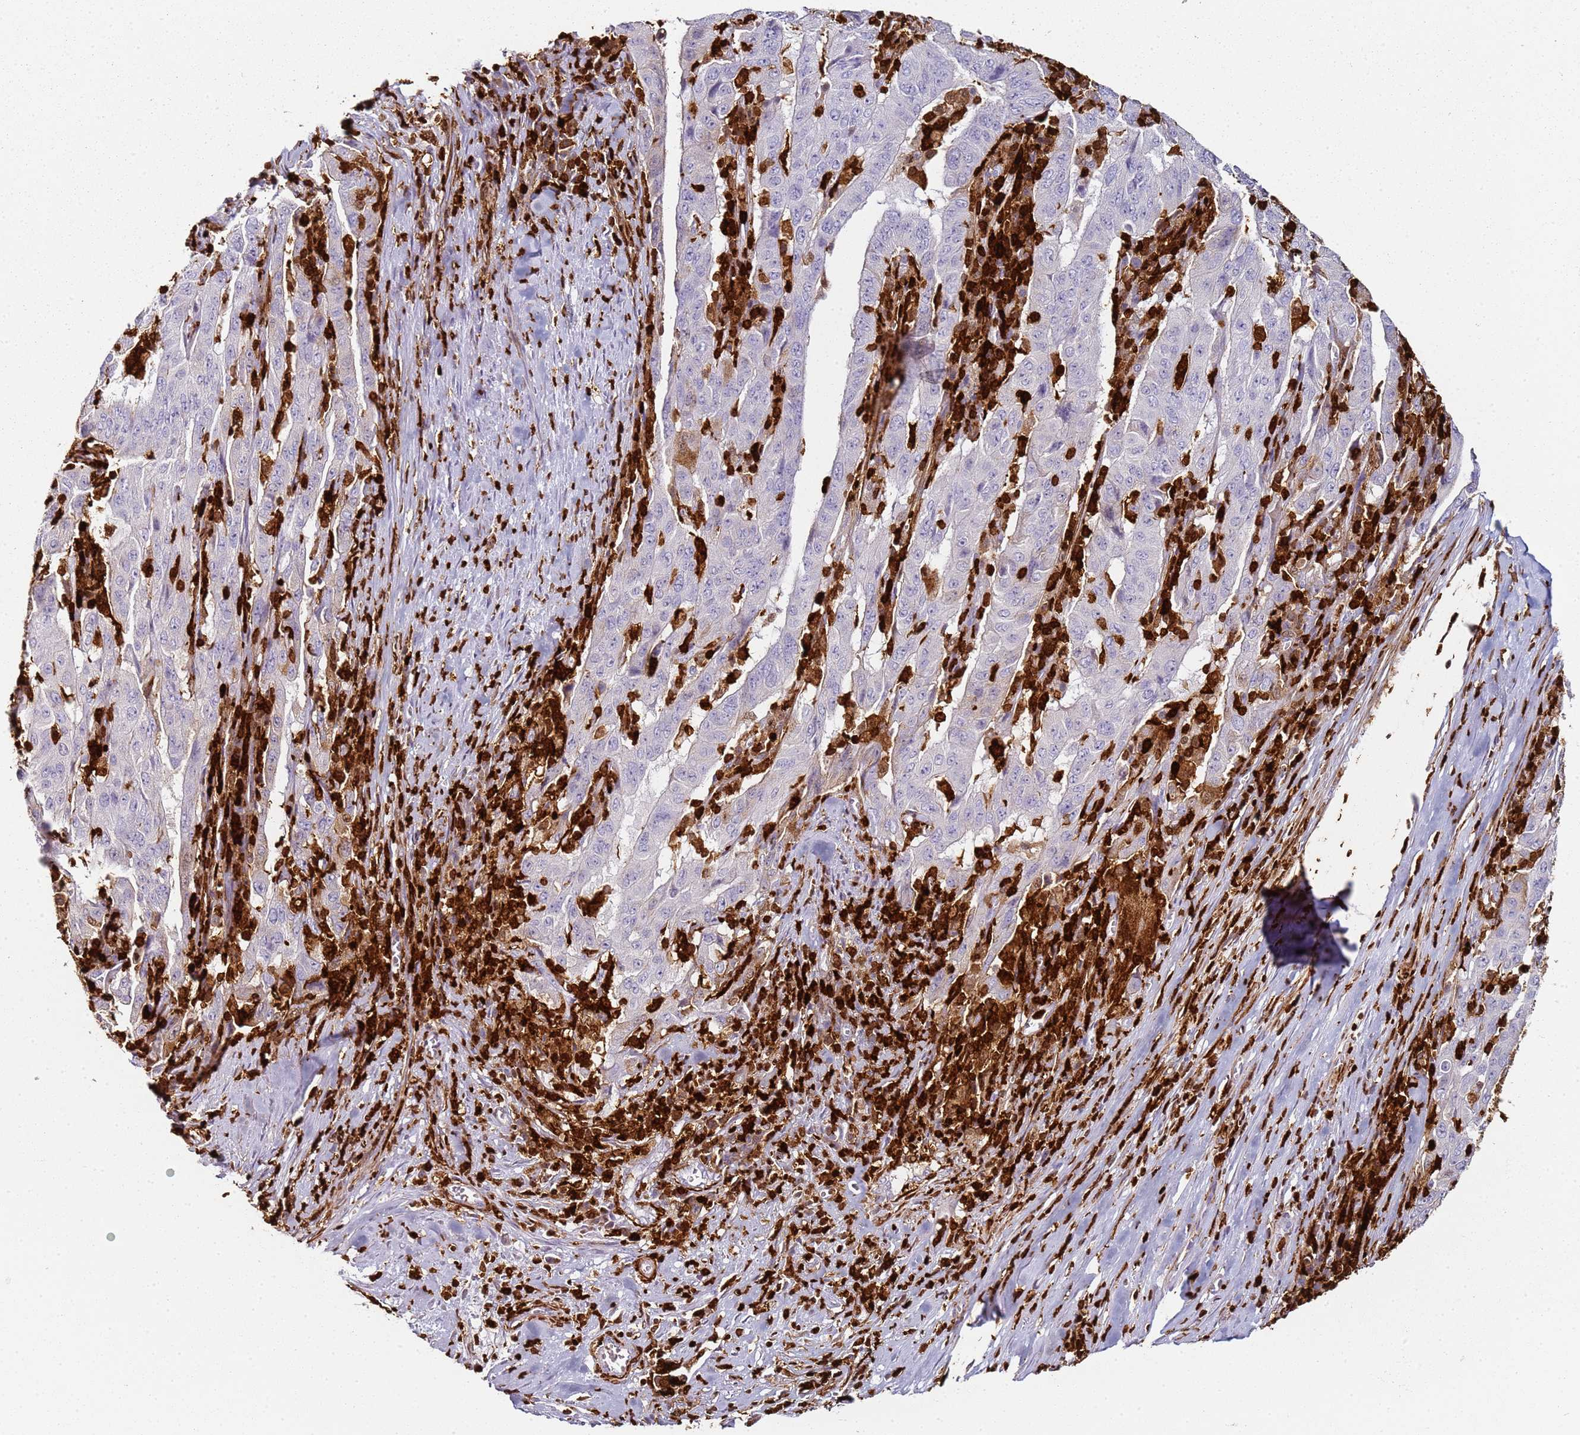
{"staining": {"intensity": "negative", "quantity": "none", "location": "none"}, "tissue": "pancreatic cancer", "cell_type": "Tumor cells", "image_type": "cancer", "snomed": [{"axis": "morphology", "description": "Adenocarcinoma, NOS"}, {"axis": "topography", "description": "Pancreas"}], "caption": "Protein analysis of pancreatic adenocarcinoma exhibits no significant positivity in tumor cells. Nuclei are stained in blue.", "gene": "S100A4", "patient": {"sex": "male", "age": 63}}